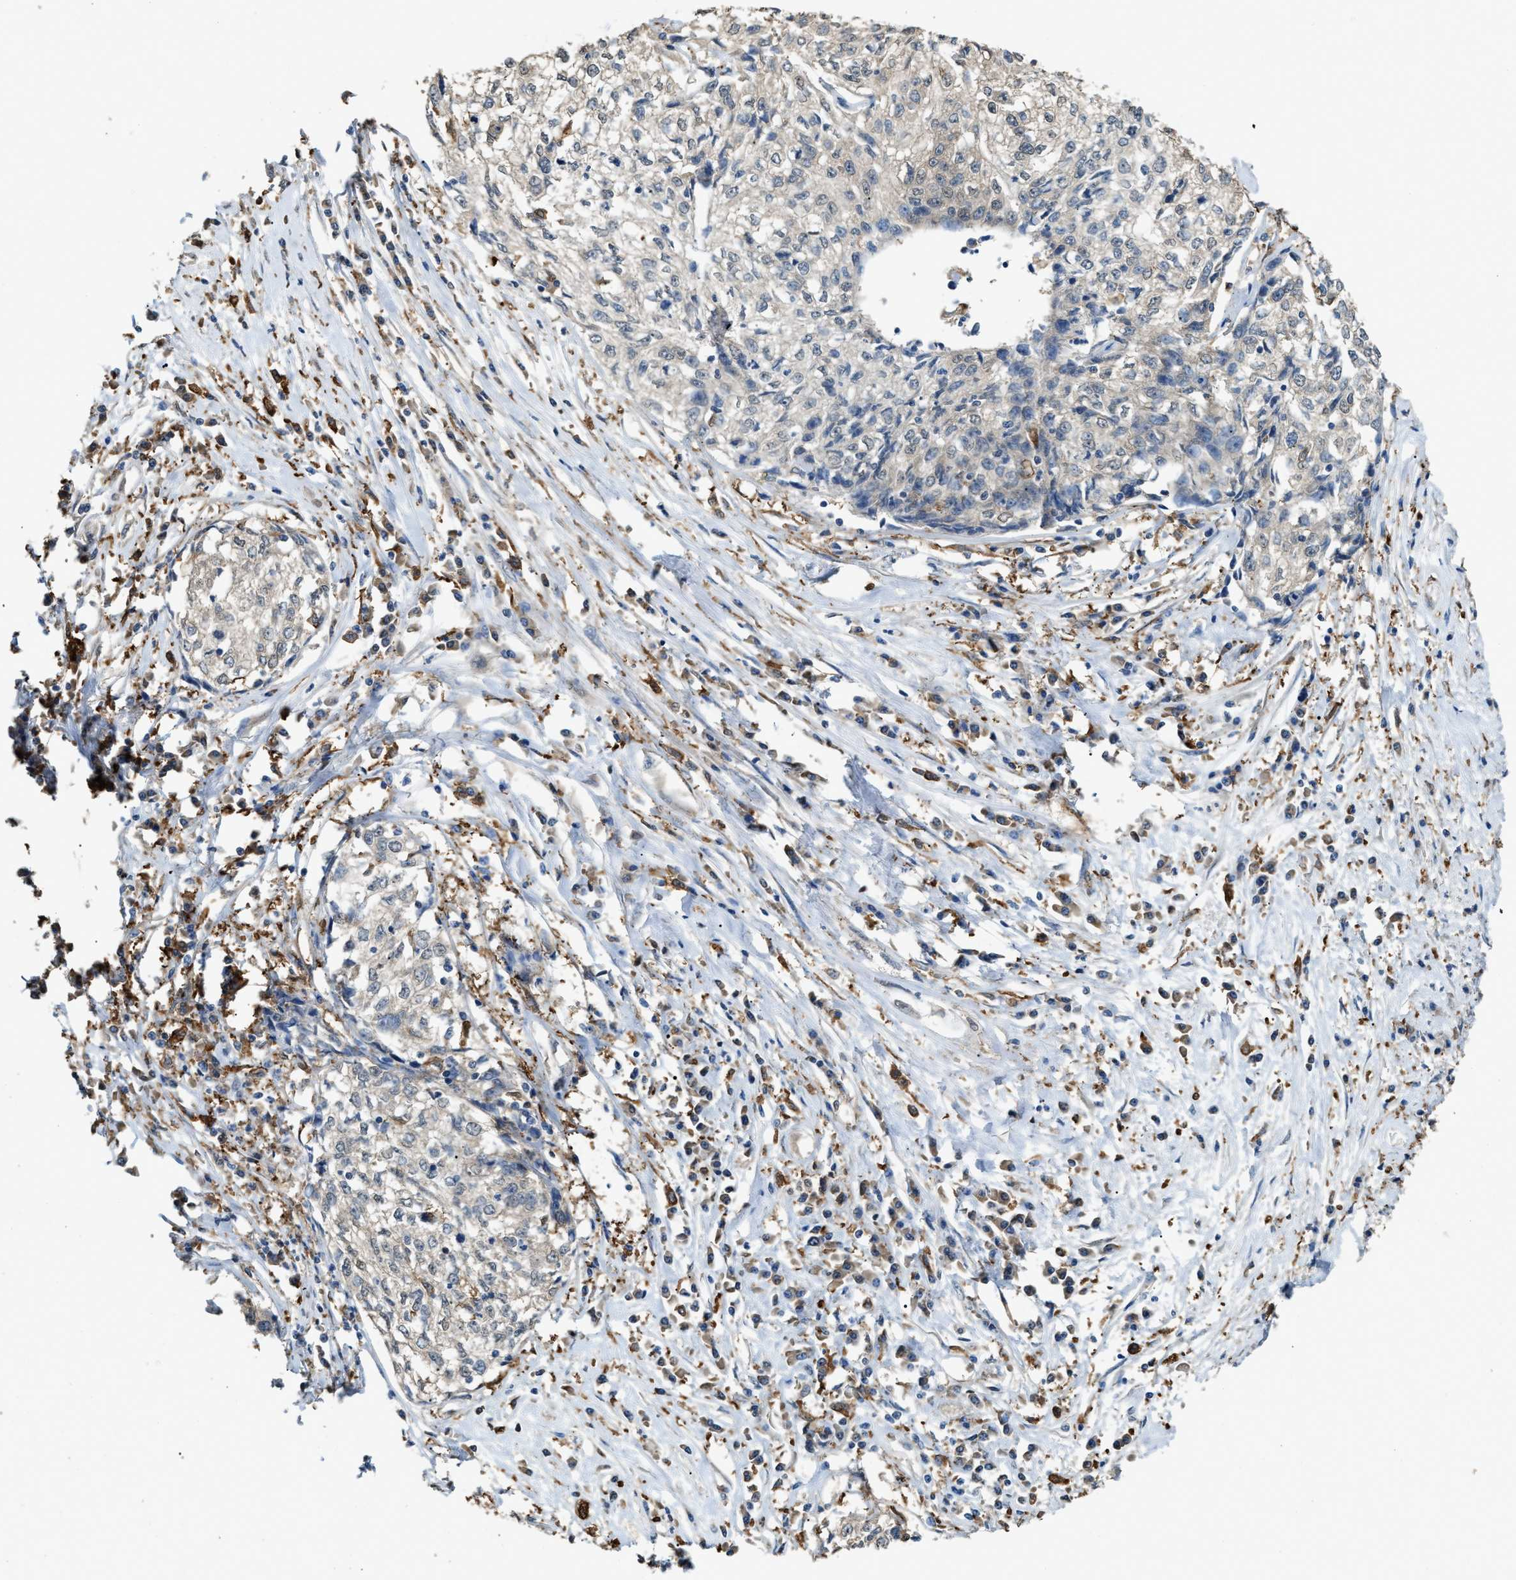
{"staining": {"intensity": "negative", "quantity": "none", "location": "none"}, "tissue": "cervical cancer", "cell_type": "Tumor cells", "image_type": "cancer", "snomed": [{"axis": "morphology", "description": "Squamous cell carcinoma, NOS"}, {"axis": "topography", "description": "Cervix"}], "caption": "Immunohistochemical staining of cervical cancer shows no significant staining in tumor cells. (DAB IHC with hematoxylin counter stain).", "gene": "GCN1", "patient": {"sex": "female", "age": 57}}